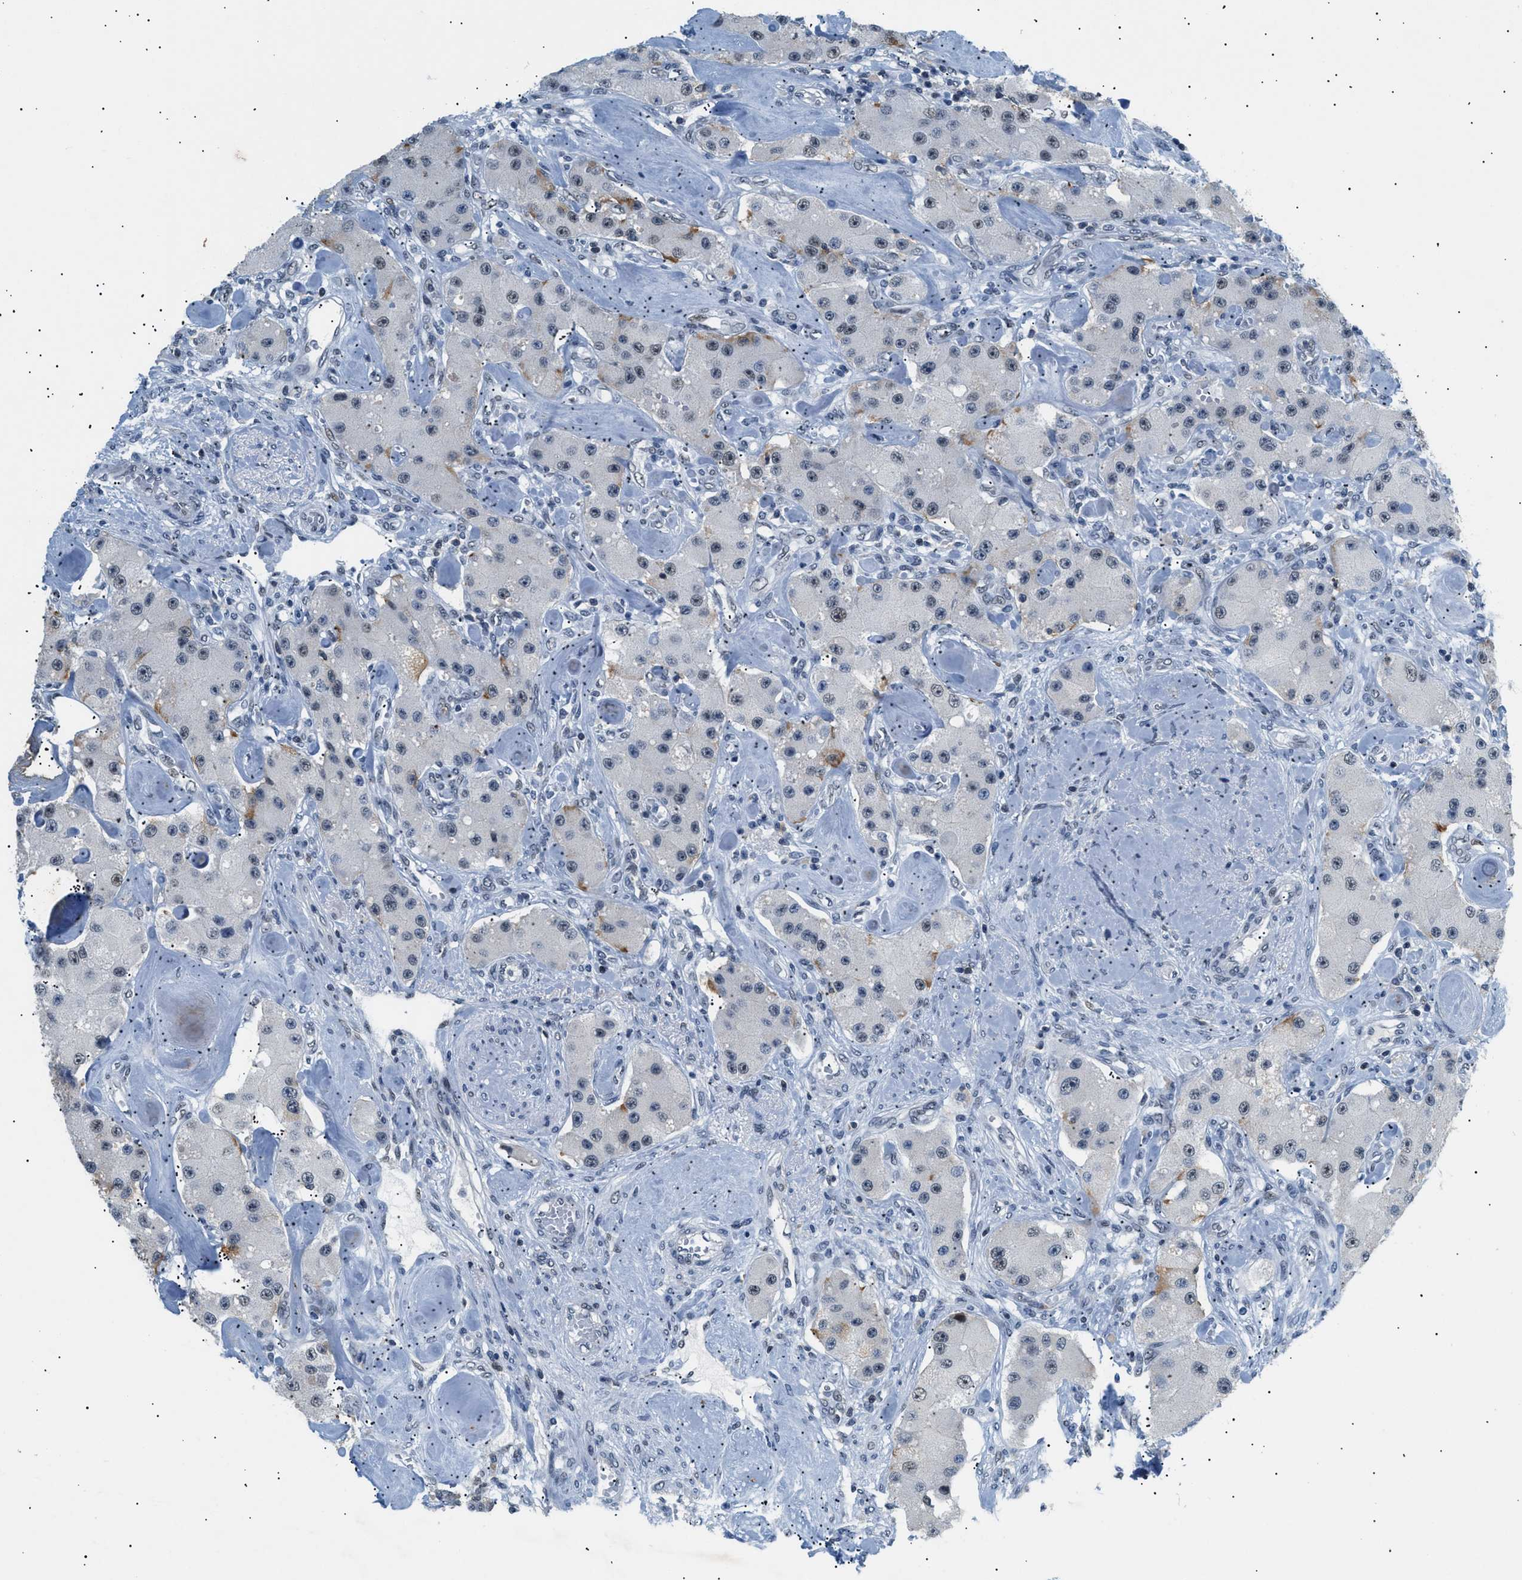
{"staining": {"intensity": "moderate", "quantity": "<25%", "location": "cytoplasmic/membranous"}, "tissue": "carcinoid", "cell_type": "Tumor cells", "image_type": "cancer", "snomed": [{"axis": "morphology", "description": "Carcinoid, malignant, NOS"}, {"axis": "topography", "description": "Pancreas"}], "caption": "Tumor cells demonstrate moderate cytoplasmic/membranous expression in about <25% of cells in malignant carcinoid.", "gene": "KCNC3", "patient": {"sex": "male", "age": 41}}